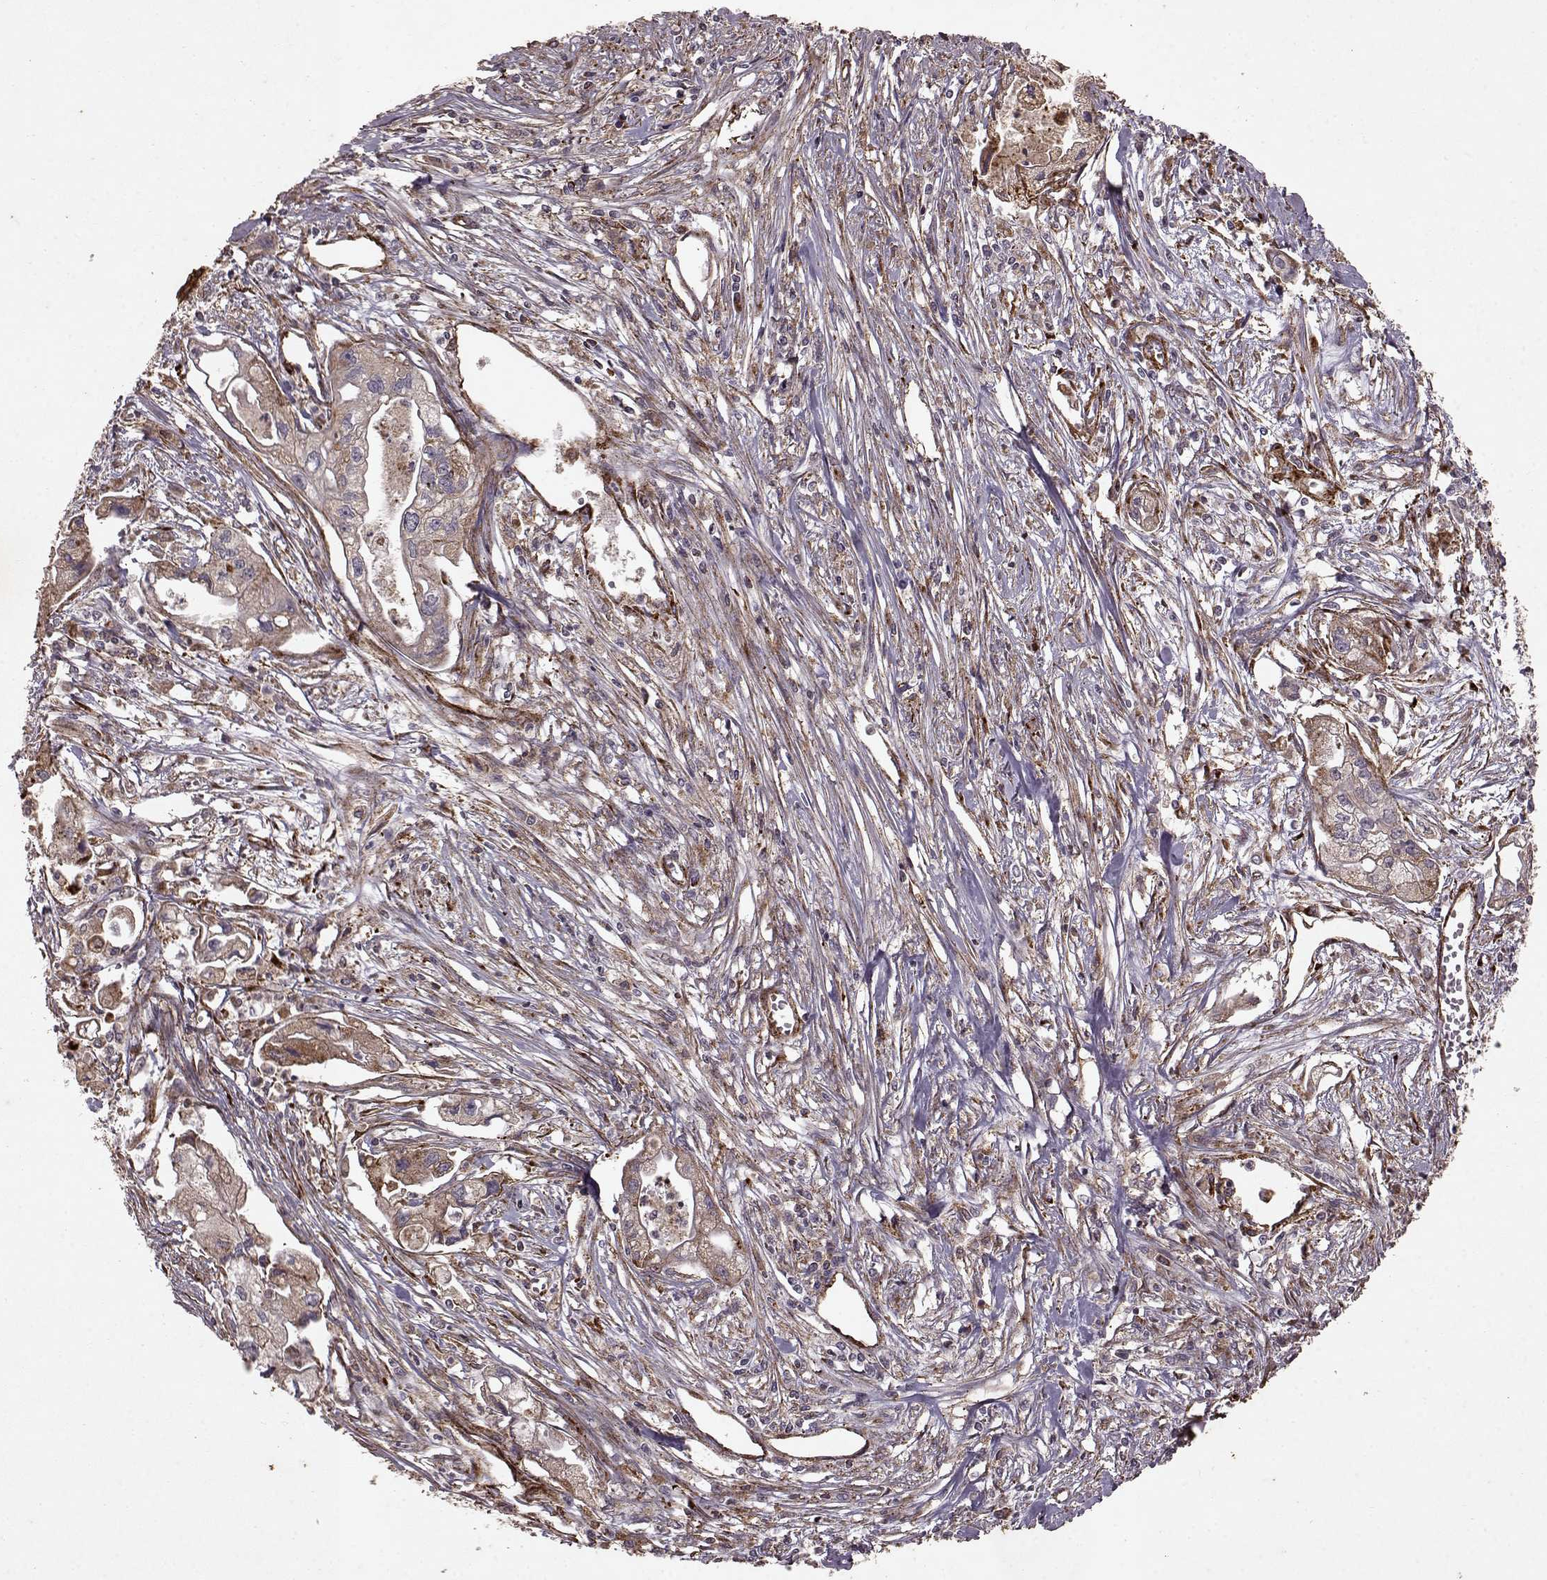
{"staining": {"intensity": "moderate", "quantity": "25%-75%", "location": "cytoplasmic/membranous"}, "tissue": "pancreatic cancer", "cell_type": "Tumor cells", "image_type": "cancer", "snomed": [{"axis": "morphology", "description": "Adenocarcinoma, NOS"}, {"axis": "topography", "description": "Pancreas"}], "caption": "Human pancreatic cancer (adenocarcinoma) stained with a protein marker shows moderate staining in tumor cells.", "gene": "FXN", "patient": {"sex": "male", "age": 70}}